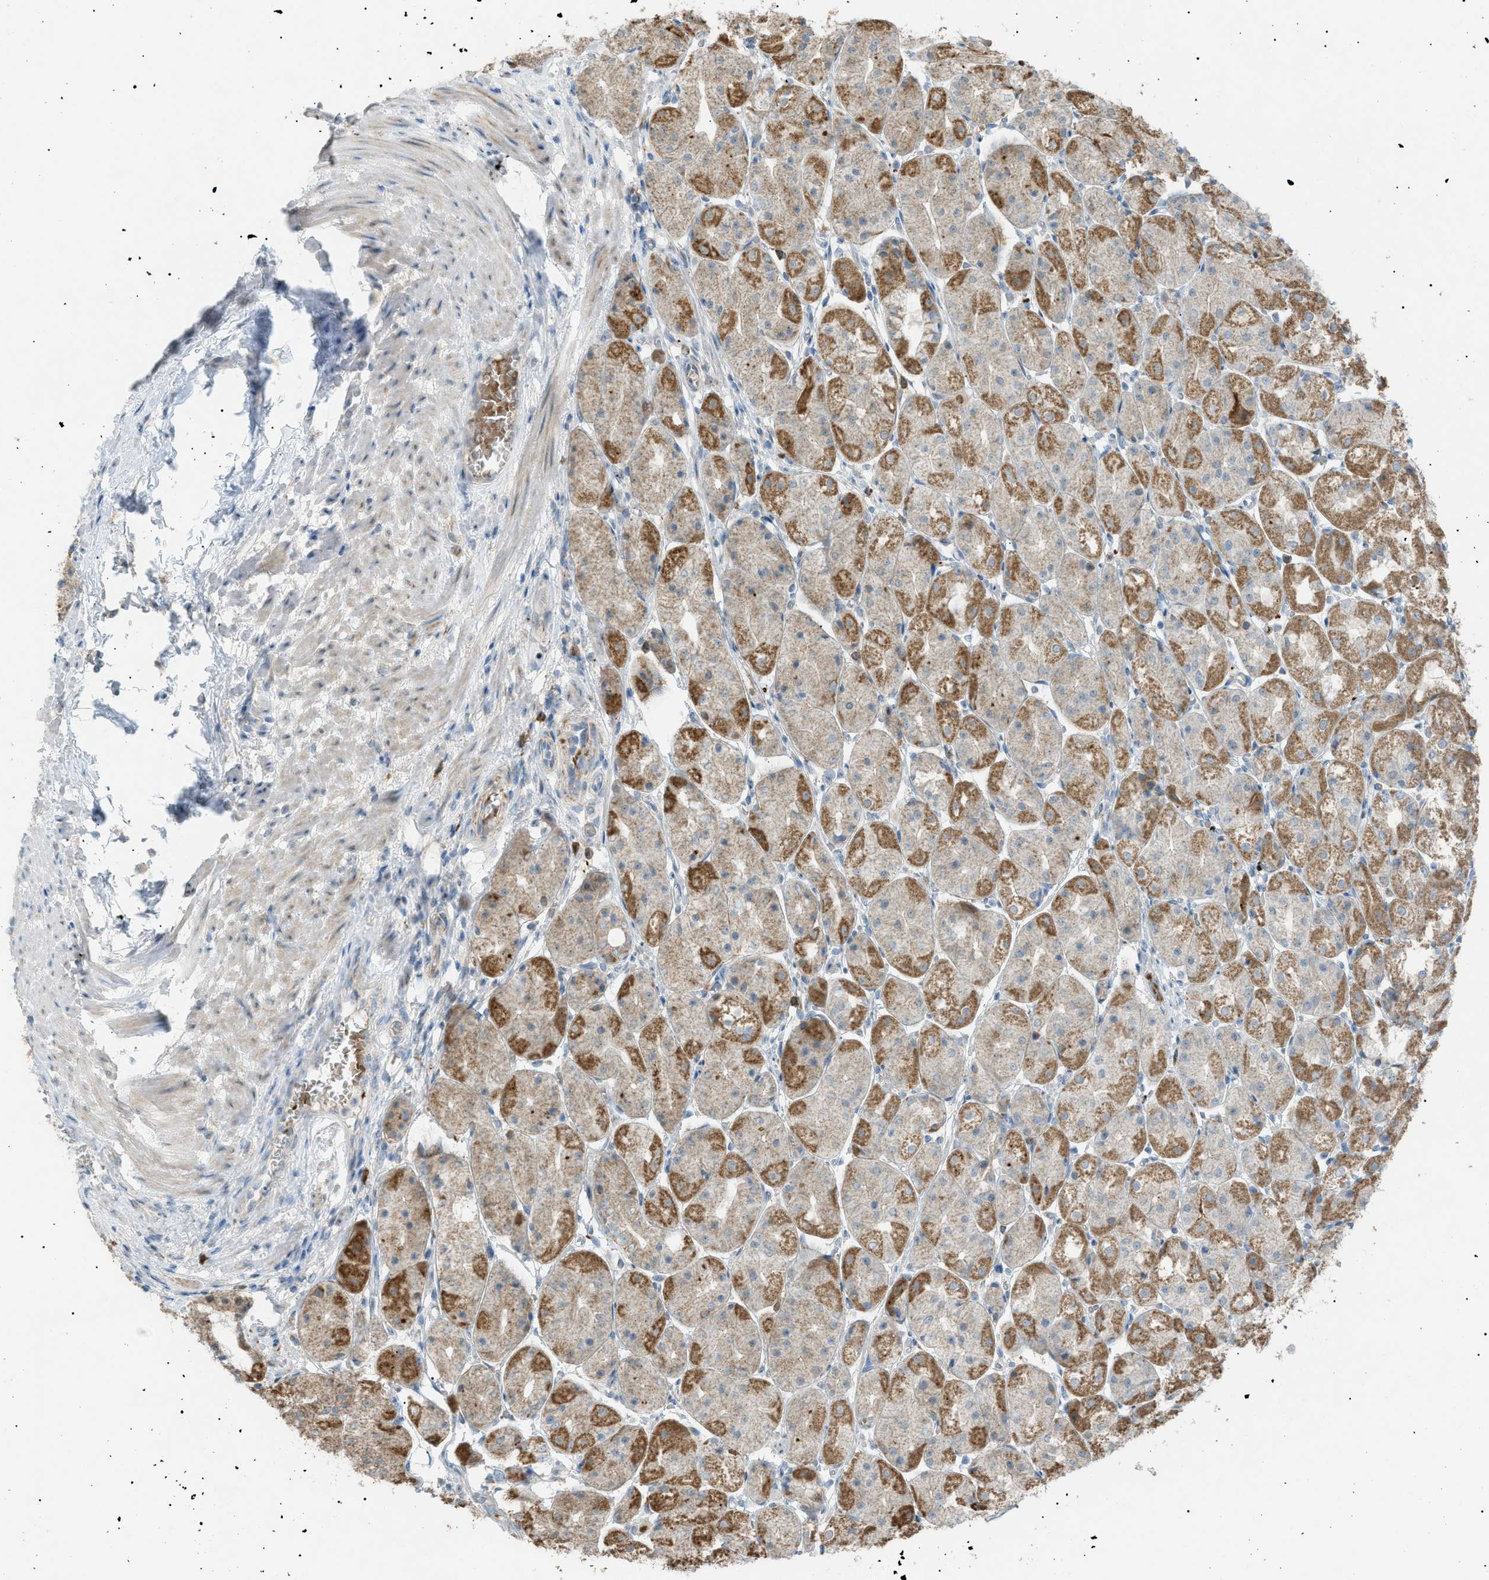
{"staining": {"intensity": "moderate", "quantity": "25%-75%", "location": "cytoplasmic/membranous"}, "tissue": "stomach", "cell_type": "Glandular cells", "image_type": "normal", "snomed": [{"axis": "morphology", "description": "Normal tissue, NOS"}, {"axis": "topography", "description": "Stomach, upper"}], "caption": "Glandular cells demonstrate medium levels of moderate cytoplasmic/membranous positivity in approximately 25%-75% of cells in unremarkable stomach.", "gene": "ZNF516", "patient": {"sex": "male", "age": 72}}